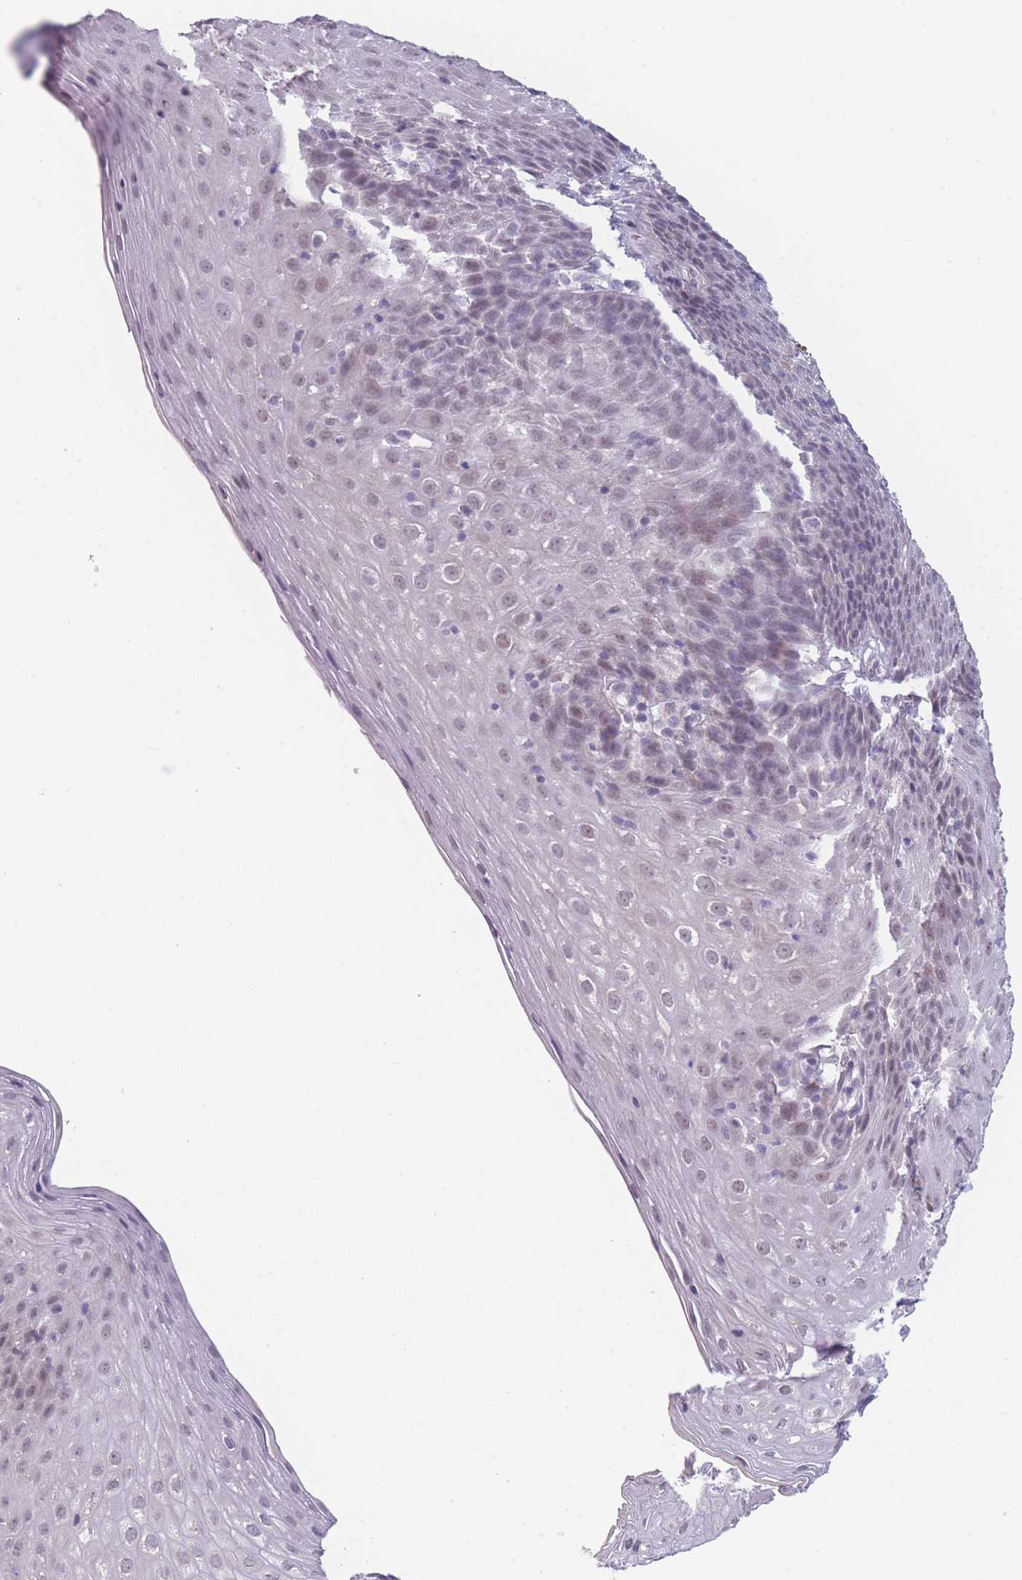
{"staining": {"intensity": "moderate", "quantity": "25%-75%", "location": "nuclear"}, "tissue": "esophagus", "cell_type": "Squamous epithelial cells", "image_type": "normal", "snomed": [{"axis": "morphology", "description": "Normal tissue, NOS"}, {"axis": "topography", "description": "Esophagus"}], "caption": "Moderate nuclear expression for a protein is present in approximately 25%-75% of squamous epithelial cells of normal esophagus using immunohistochemistry.", "gene": "SIN3B", "patient": {"sex": "female", "age": 61}}